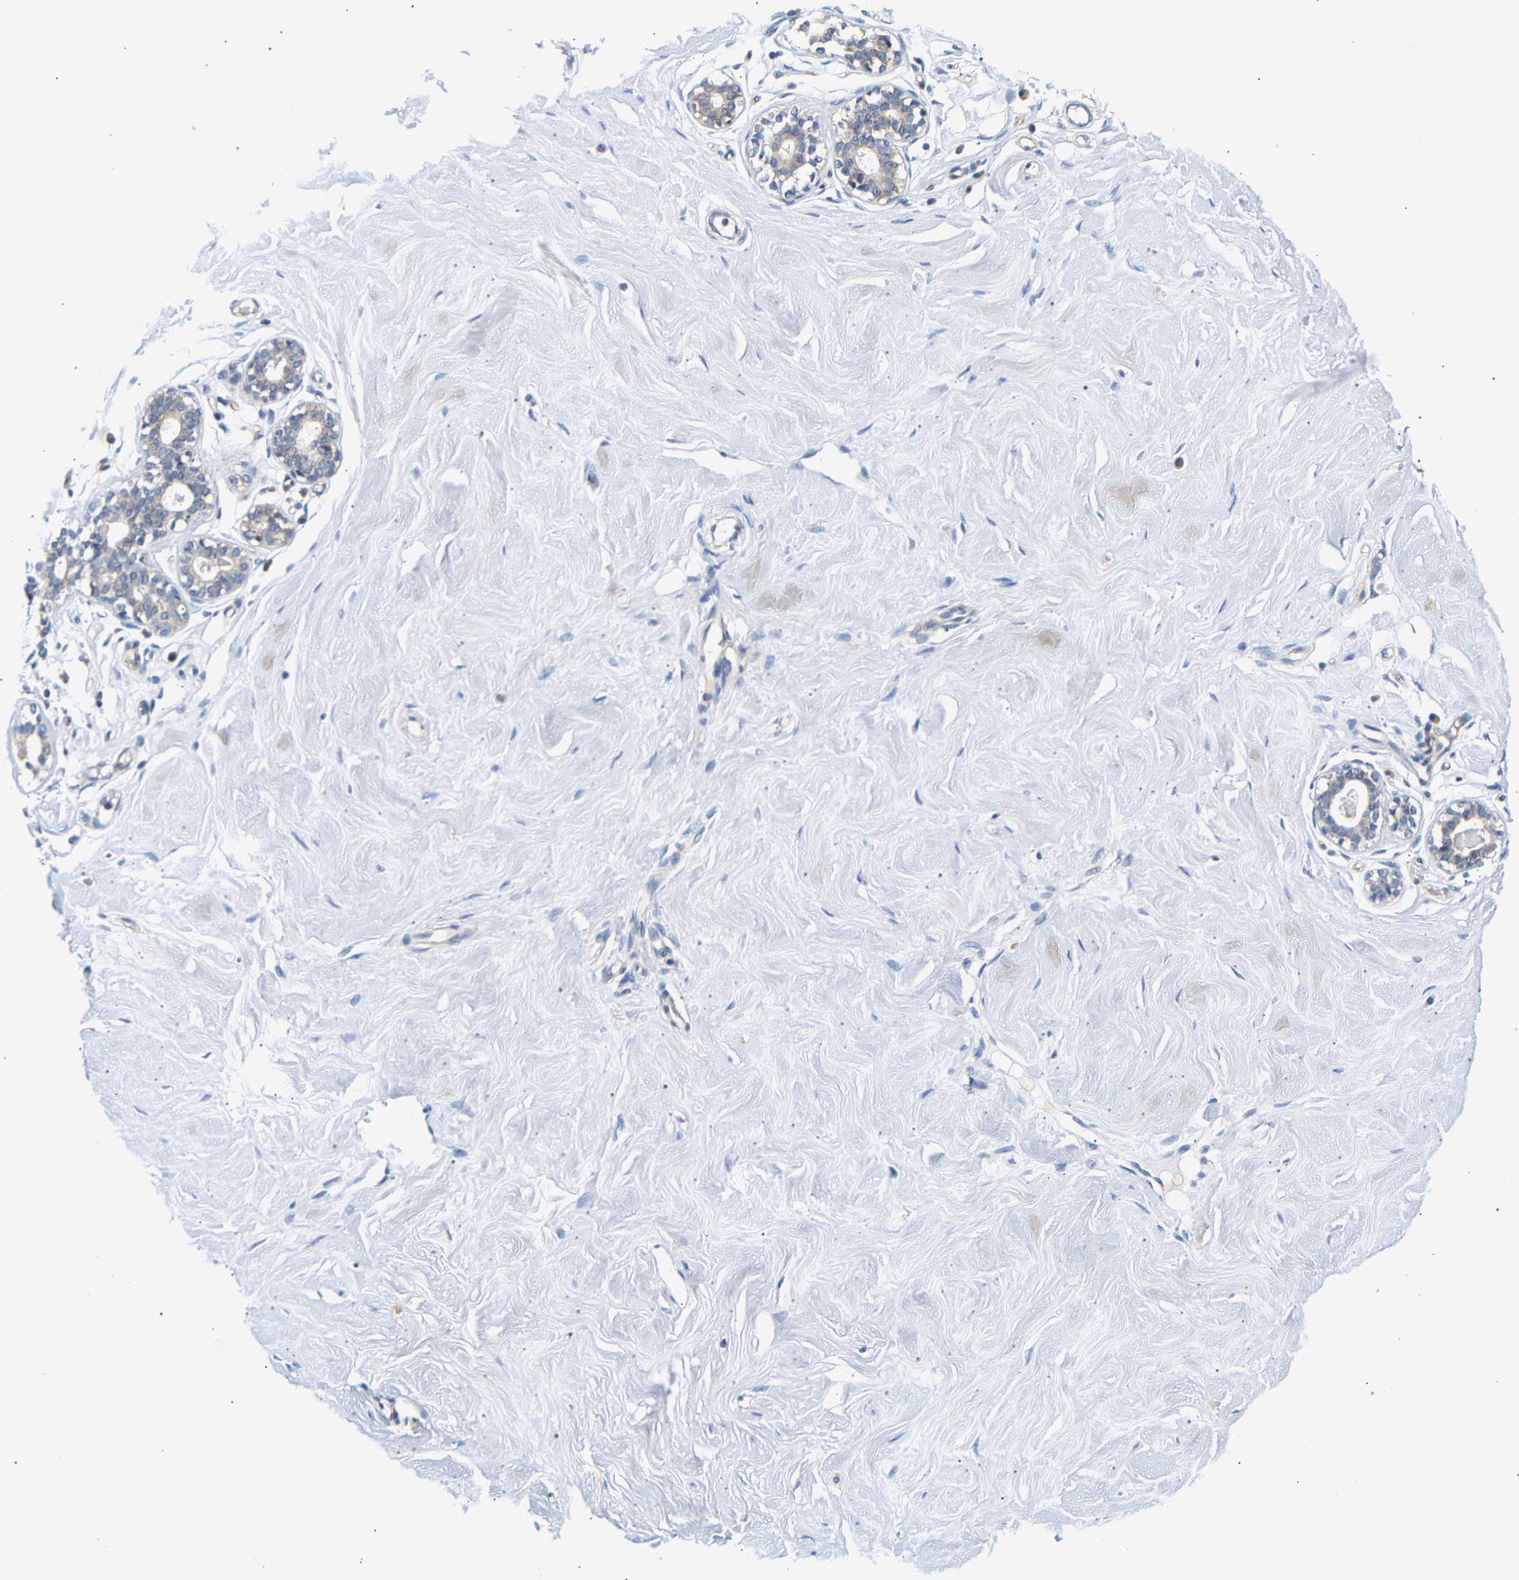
{"staining": {"intensity": "negative", "quantity": "none", "location": "none"}, "tissue": "breast", "cell_type": "Adipocytes", "image_type": "normal", "snomed": [{"axis": "morphology", "description": "Normal tissue, NOS"}, {"axis": "topography", "description": "Breast"}], "caption": "The histopathology image demonstrates no staining of adipocytes in unremarkable breast. (IHC, brightfield microscopy, high magnification).", "gene": "PPID", "patient": {"sex": "female", "age": 23}}